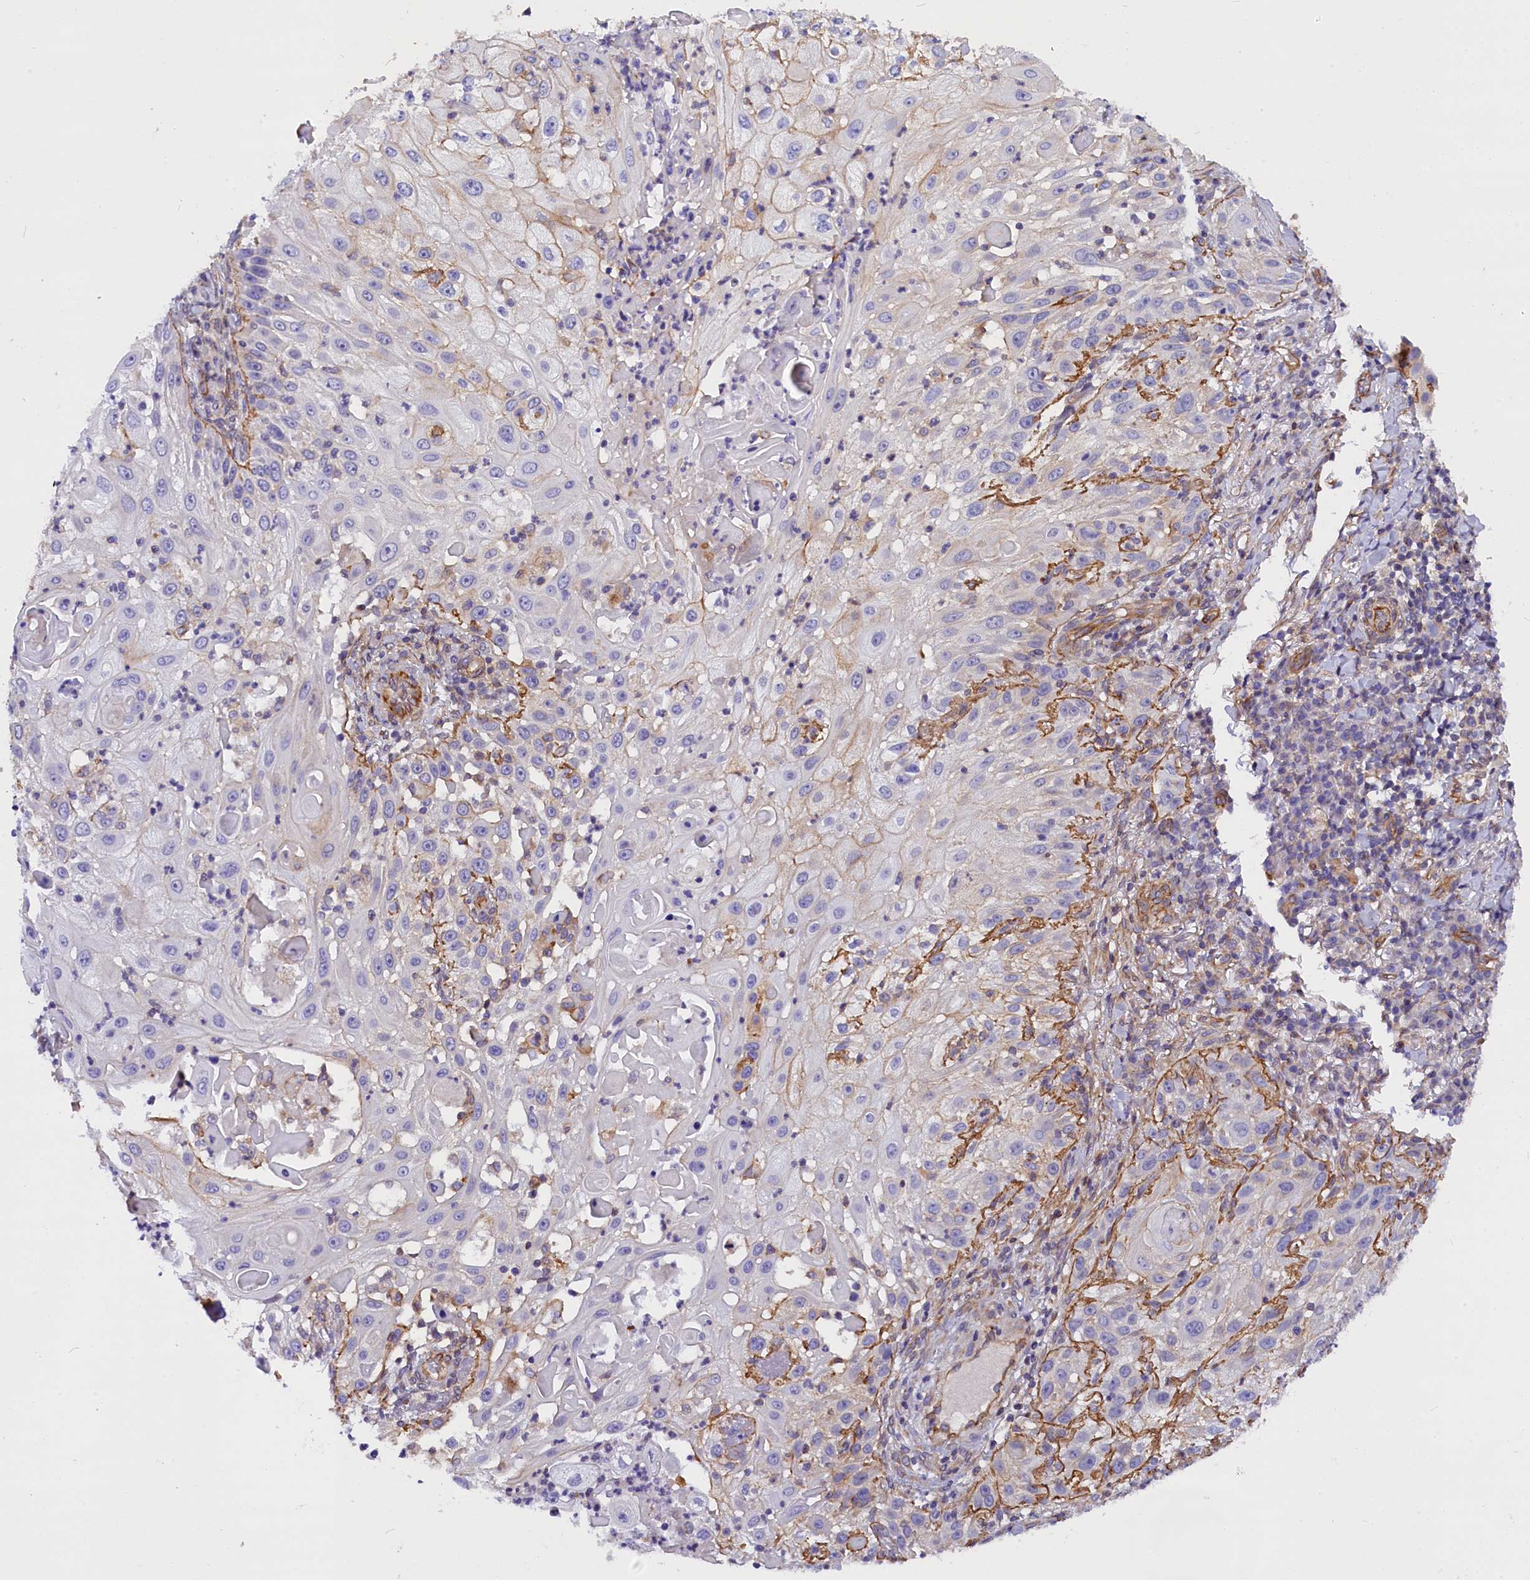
{"staining": {"intensity": "negative", "quantity": "none", "location": "none"}, "tissue": "skin cancer", "cell_type": "Tumor cells", "image_type": "cancer", "snomed": [{"axis": "morphology", "description": "Squamous cell carcinoma, NOS"}, {"axis": "topography", "description": "Skin"}], "caption": "There is no significant staining in tumor cells of skin cancer. Brightfield microscopy of immunohistochemistry (IHC) stained with DAB (3,3'-diaminobenzidine) (brown) and hematoxylin (blue), captured at high magnification.", "gene": "MED20", "patient": {"sex": "female", "age": 44}}